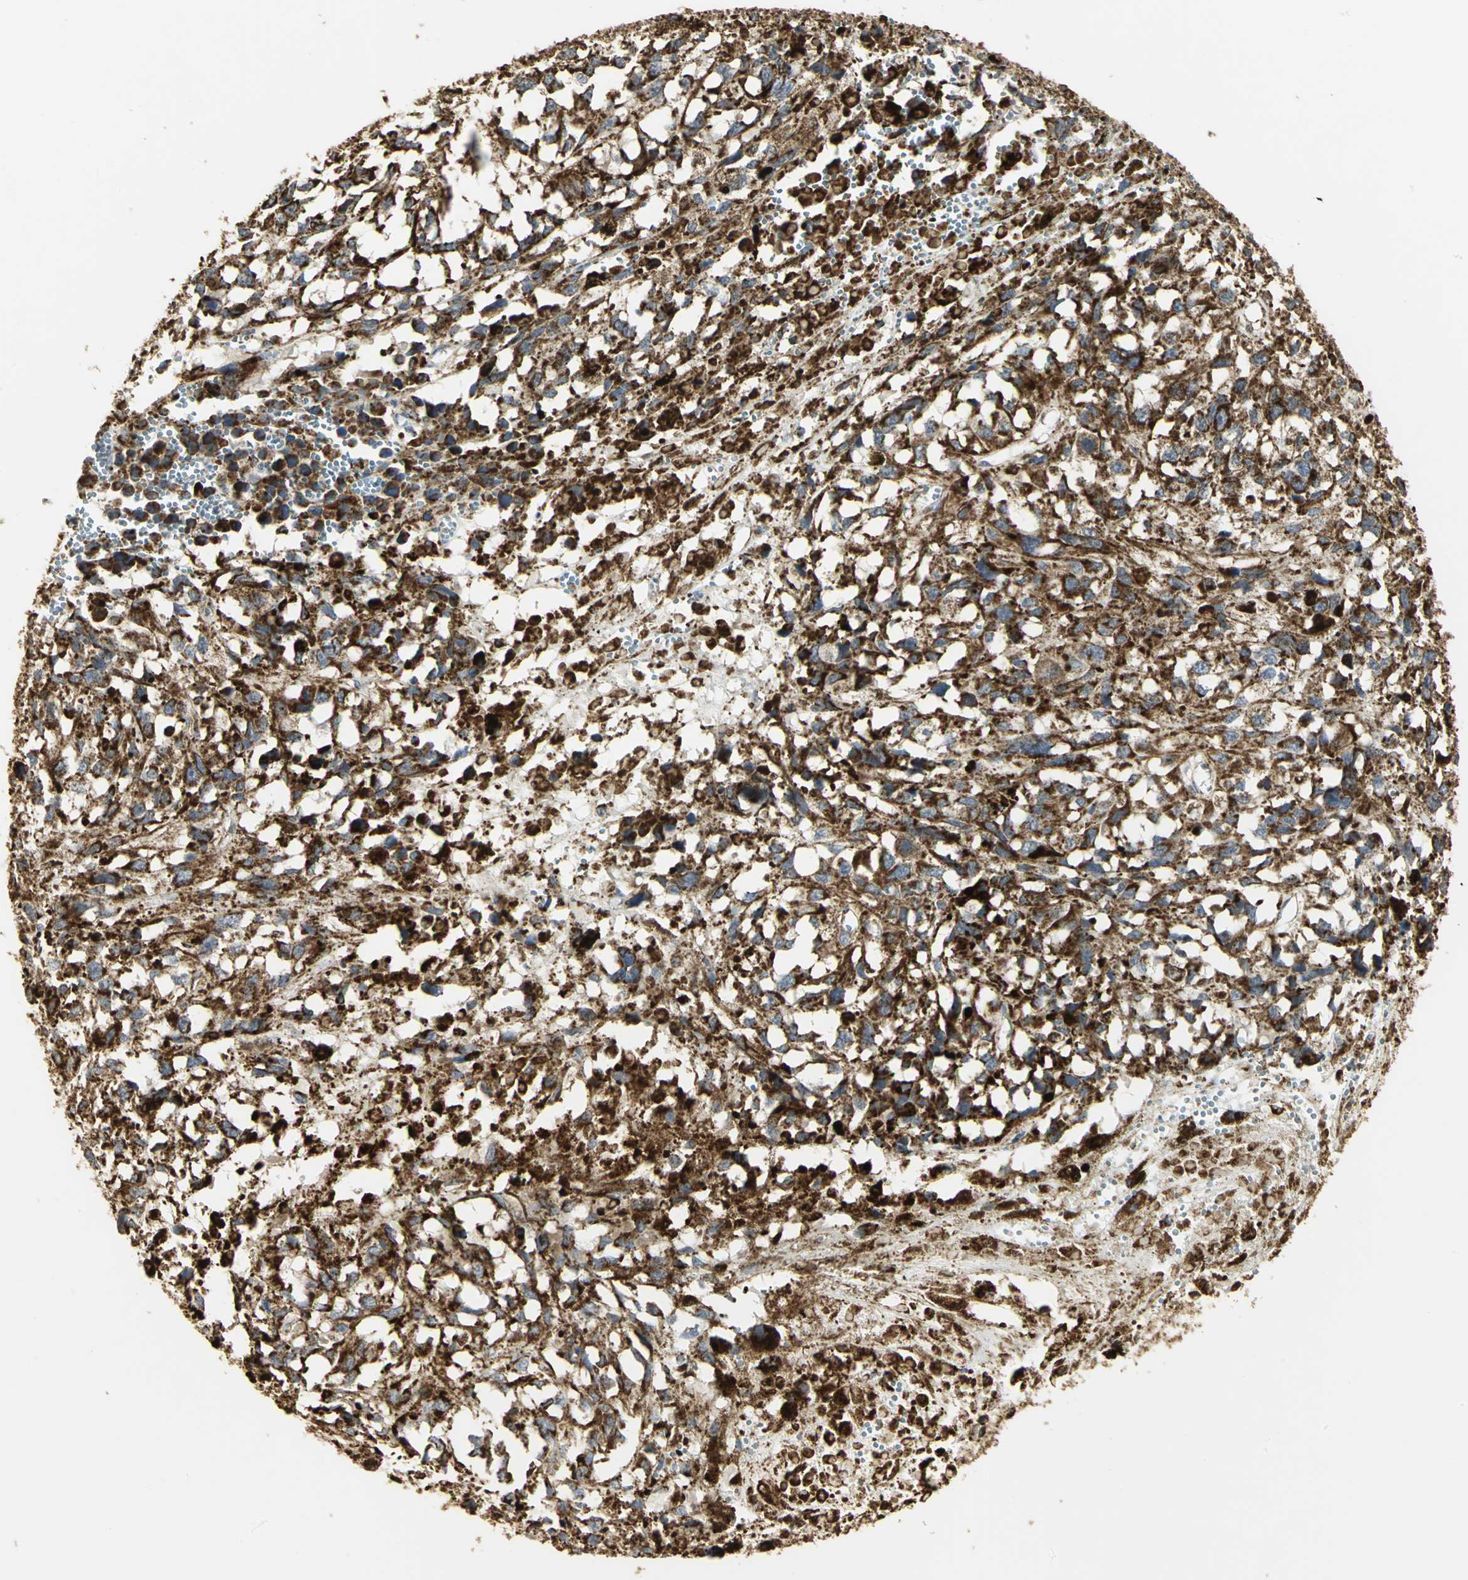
{"staining": {"intensity": "strong", "quantity": ">75%", "location": "cytoplasmic/membranous"}, "tissue": "melanoma", "cell_type": "Tumor cells", "image_type": "cancer", "snomed": [{"axis": "morphology", "description": "Malignant melanoma, Metastatic site"}, {"axis": "topography", "description": "Lymph node"}], "caption": "Melanoma stained with a brown dye exhibits strong cytoplasmic/membranous positive expression in approximately >75% of tumor cells.", "gene": "VDAC1", "patient": {"sex": "male", "age": 59}}